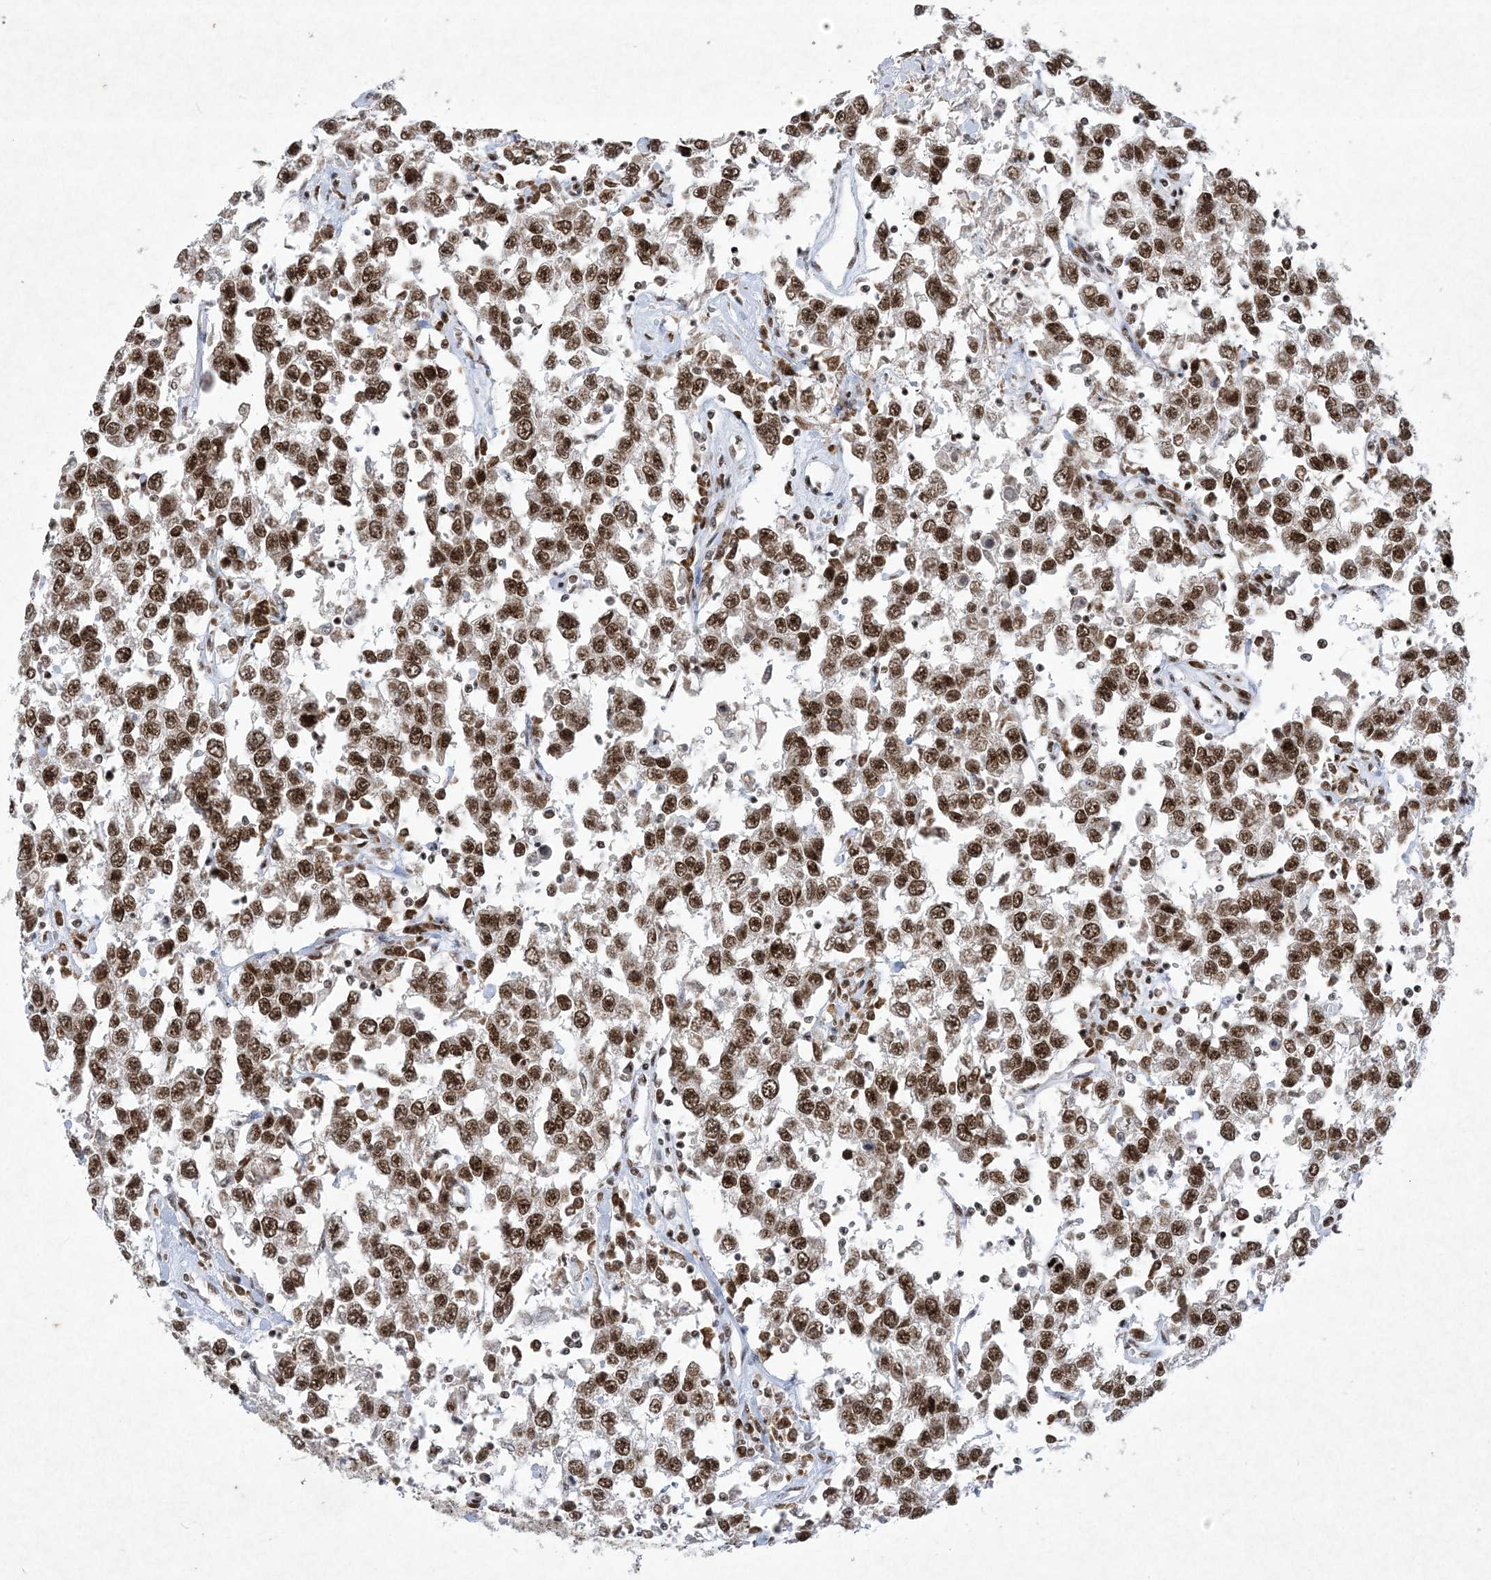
{"staining": {"intensity": "strong", "quantity": ">75%", "location": "nuclear"}, "tissue": "testis cancer", "cell_type": "Tumor cells", "image_type": "cancer", "snomed": [{"axis": "morphology", "description": "Seminoma, NOS"}, {"axis": "topography", "description": "Testis"}], "caption": "There is high levels of strong nuclear staining in tumor cells of testis seminoma, as demonstrated by immunohistochemical staining (brown color).", "gene": "PKNOX2", "patient": {"sex": "male", "age": 41}}